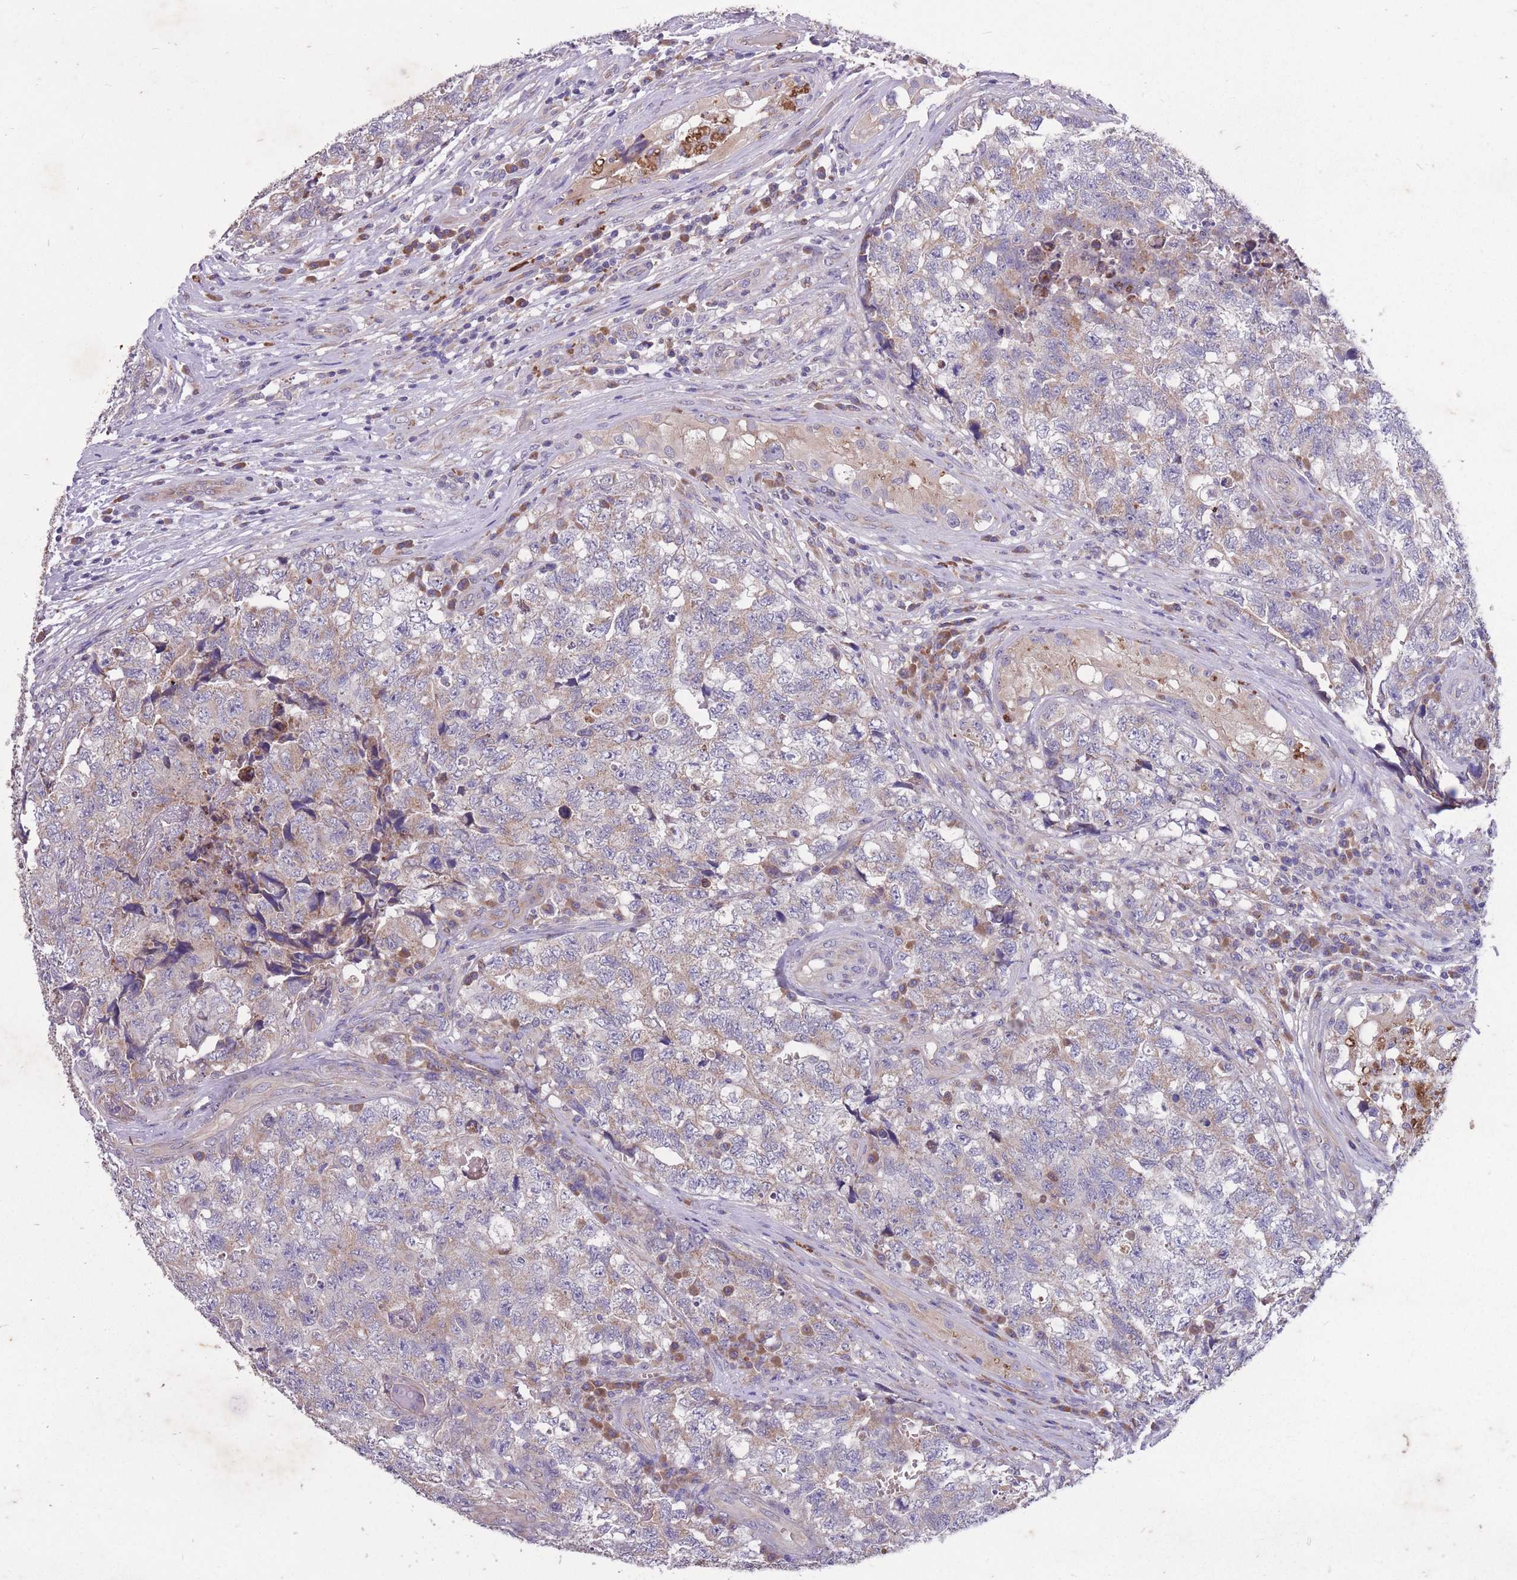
{"staining": {"intensity": "weak", "quantity": "<25%", "location": "cytoplasmic/membranous"}, "tissue": "testis cancer", "cell_type": "Tumor cells", "image_type": "cancer", "snomed": [{"axis": "morphology", "description": "Carcinoma, Embryonal, NOS"}, {"axis": "topography", "description": "Testis"}], "caption": "Immunohistochemical staining of human embryonal carcinoma (testis) displays no significant positivity in tumor cells.", "gene": "STIM2", "patient": {"sex": "male", "age": 31}}